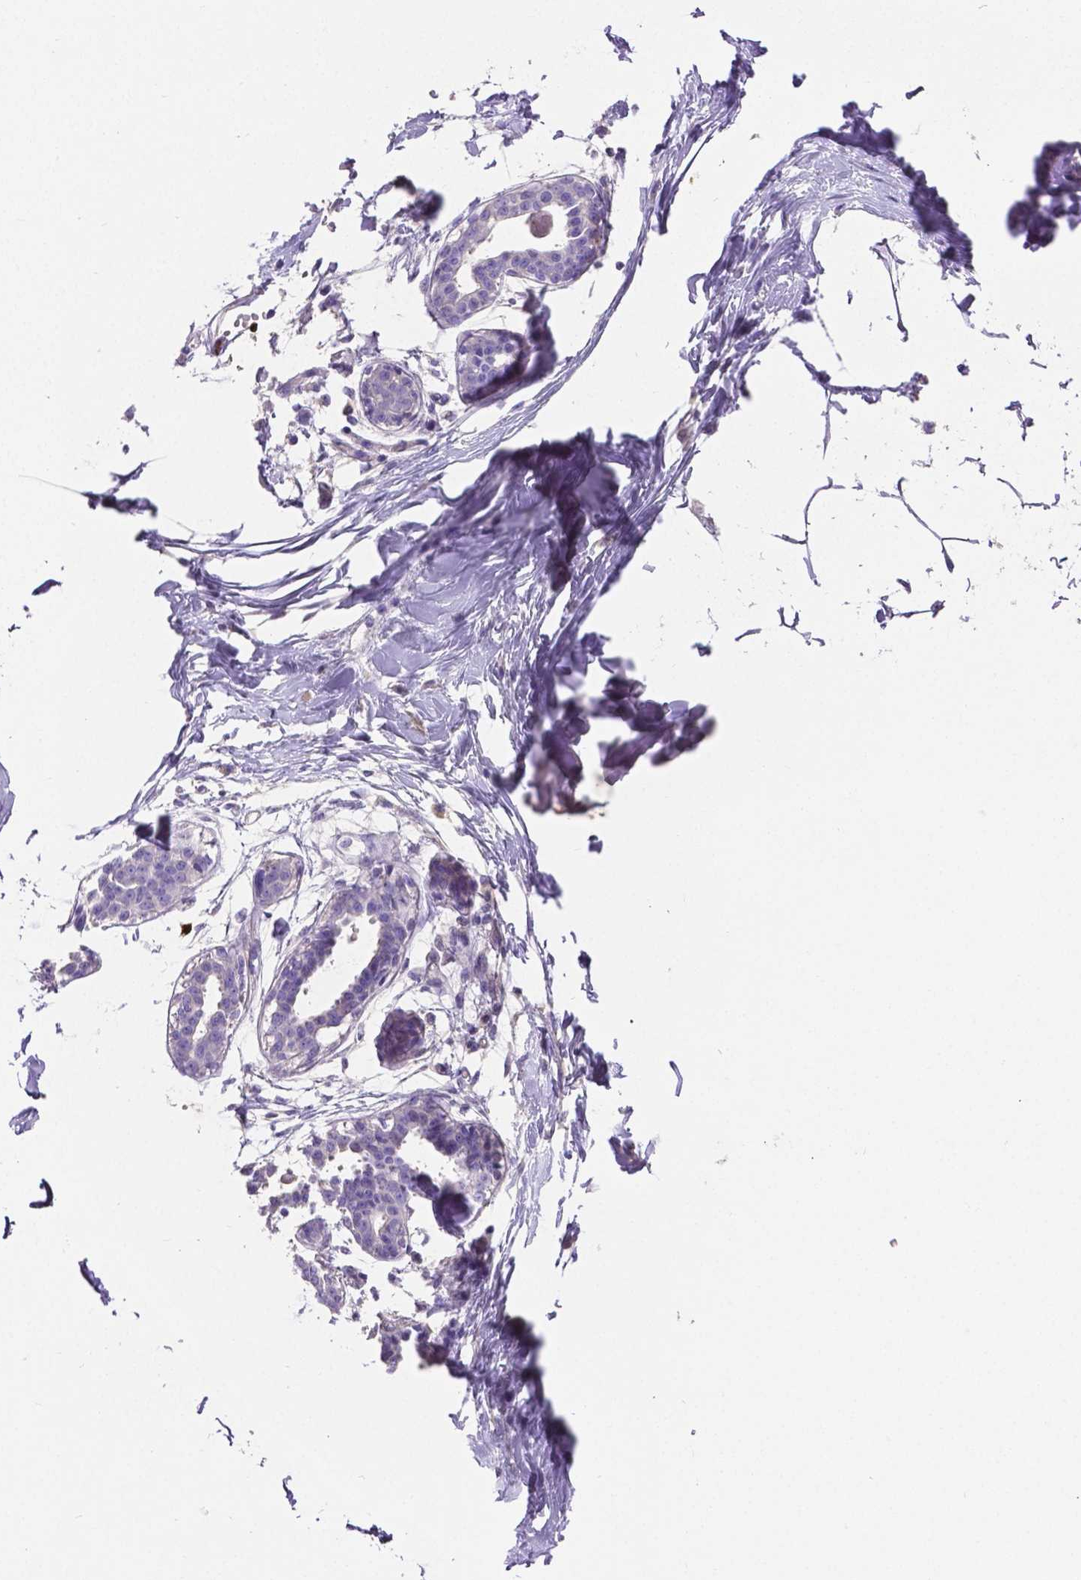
{"staining": {"intensity": "negative", "quantity": "none", "location": "none"}, "tissue": "breast", "cell_type": "Adipocytes", "image_type": "normal", "snomed": [{"axis": "morphology", "description": "Normal tissue, NOS"}, {"axis": "topography", "description": "Breast"}], "caption": "The IHC micrograph has no significant expression in adipocytes of breast. The staining is performed using DAB brown chromogen with nuclei counter-stained in using hematoxylin.", "gene": "MMP9", "patient": {"sex": "female", "age": 45}}